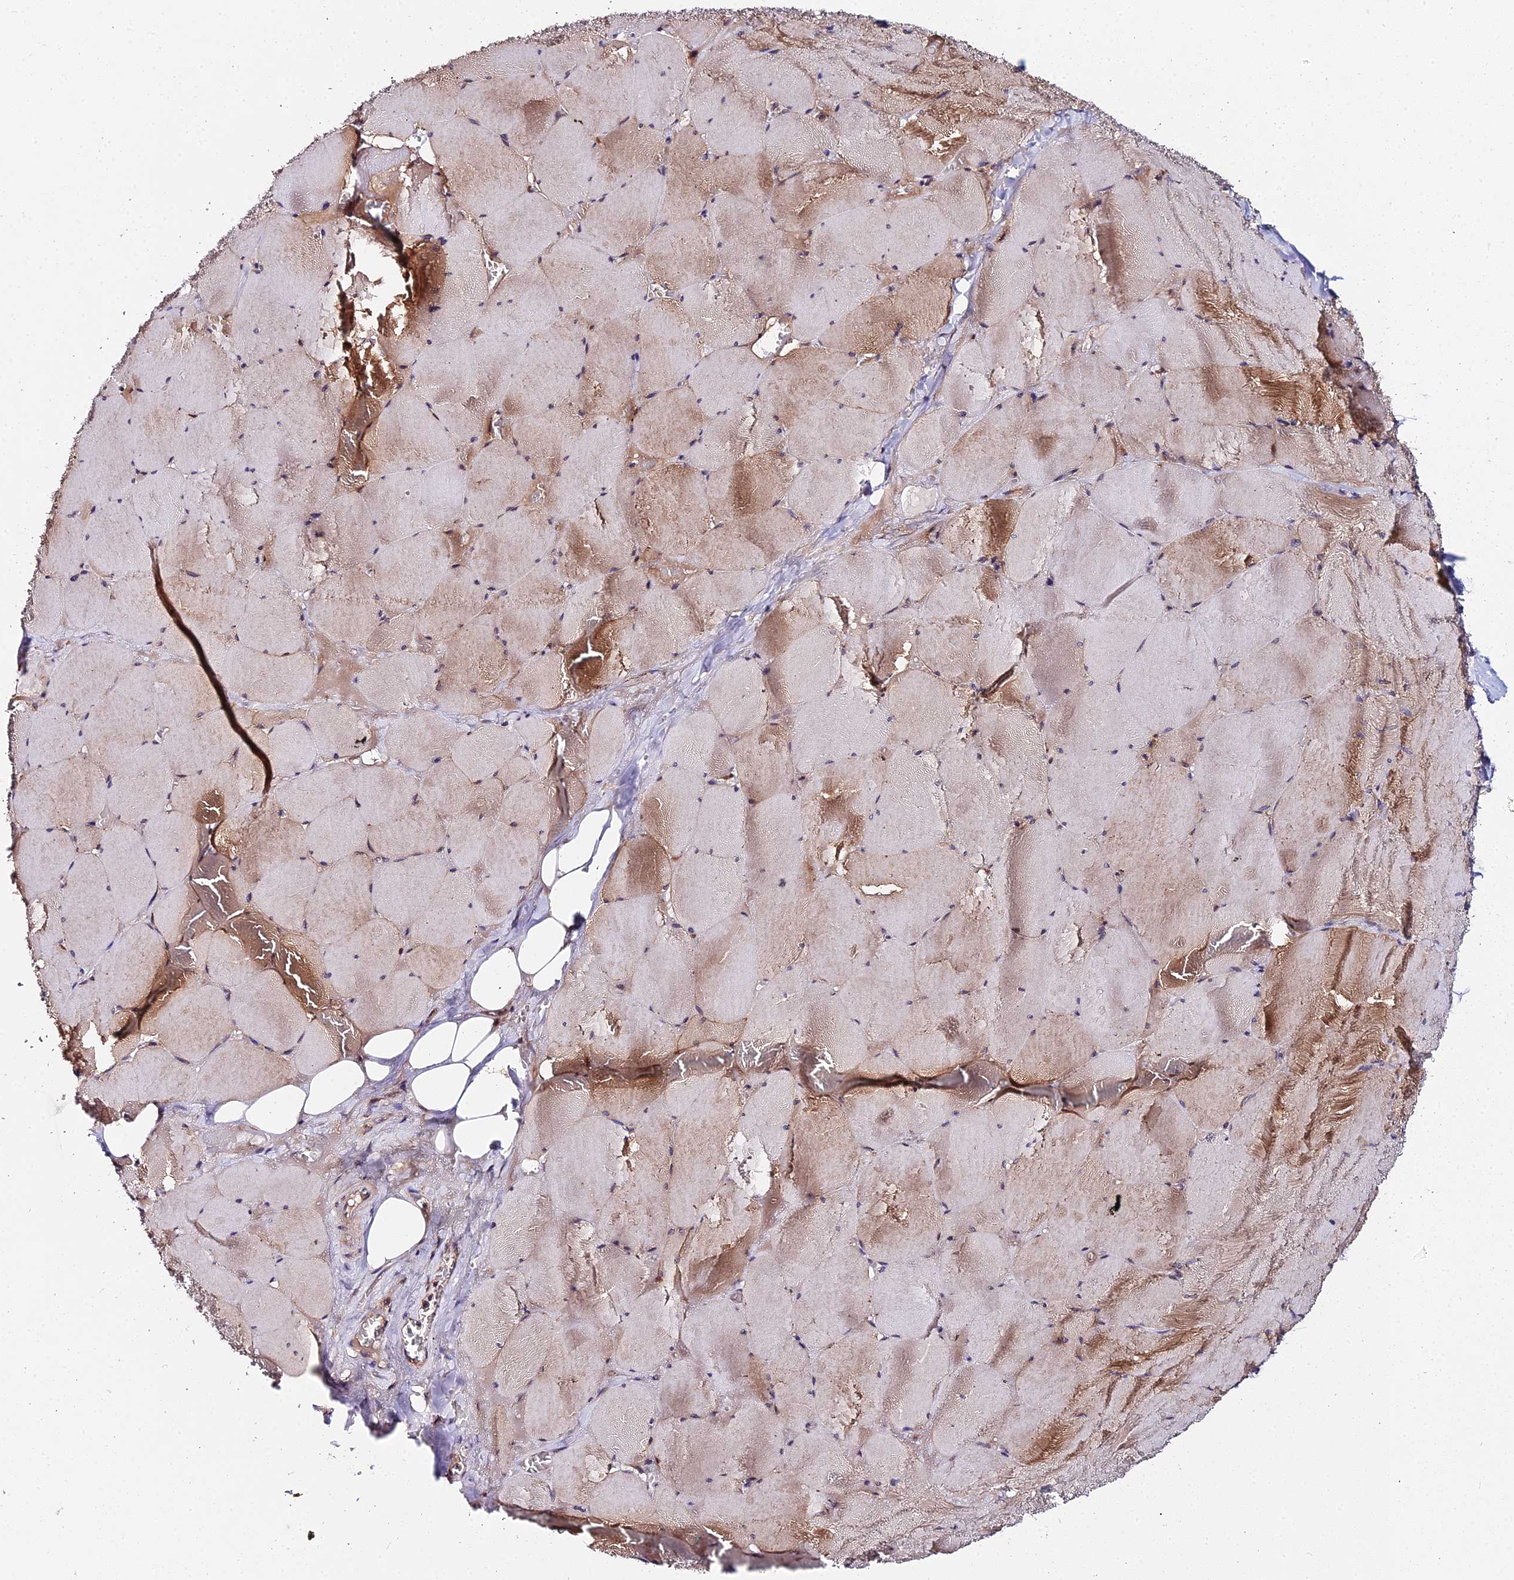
{"staining": {"intensity": "moderate", "quantity": "25%-75%", "location": "cytoplasmic/membranous"}, "tissue": "skeletal muscle", "cell_type": "Myocytes", "image_type": "normal", "snomed": [{"axis": "morphology", "description": "Normal tissue, NOS"}, {"axis": "topography", "description": "Skeletal muscle"}, {"axis": "topography", "description": "Head-Neck"}], "caption": "The immunohistochemical stain labels moderate cytoplasmic/membranous expression in myocytes of benign skeletal muscle.", "gene": "ZBED8", "patient": {"sex": "male", "age": 66}}